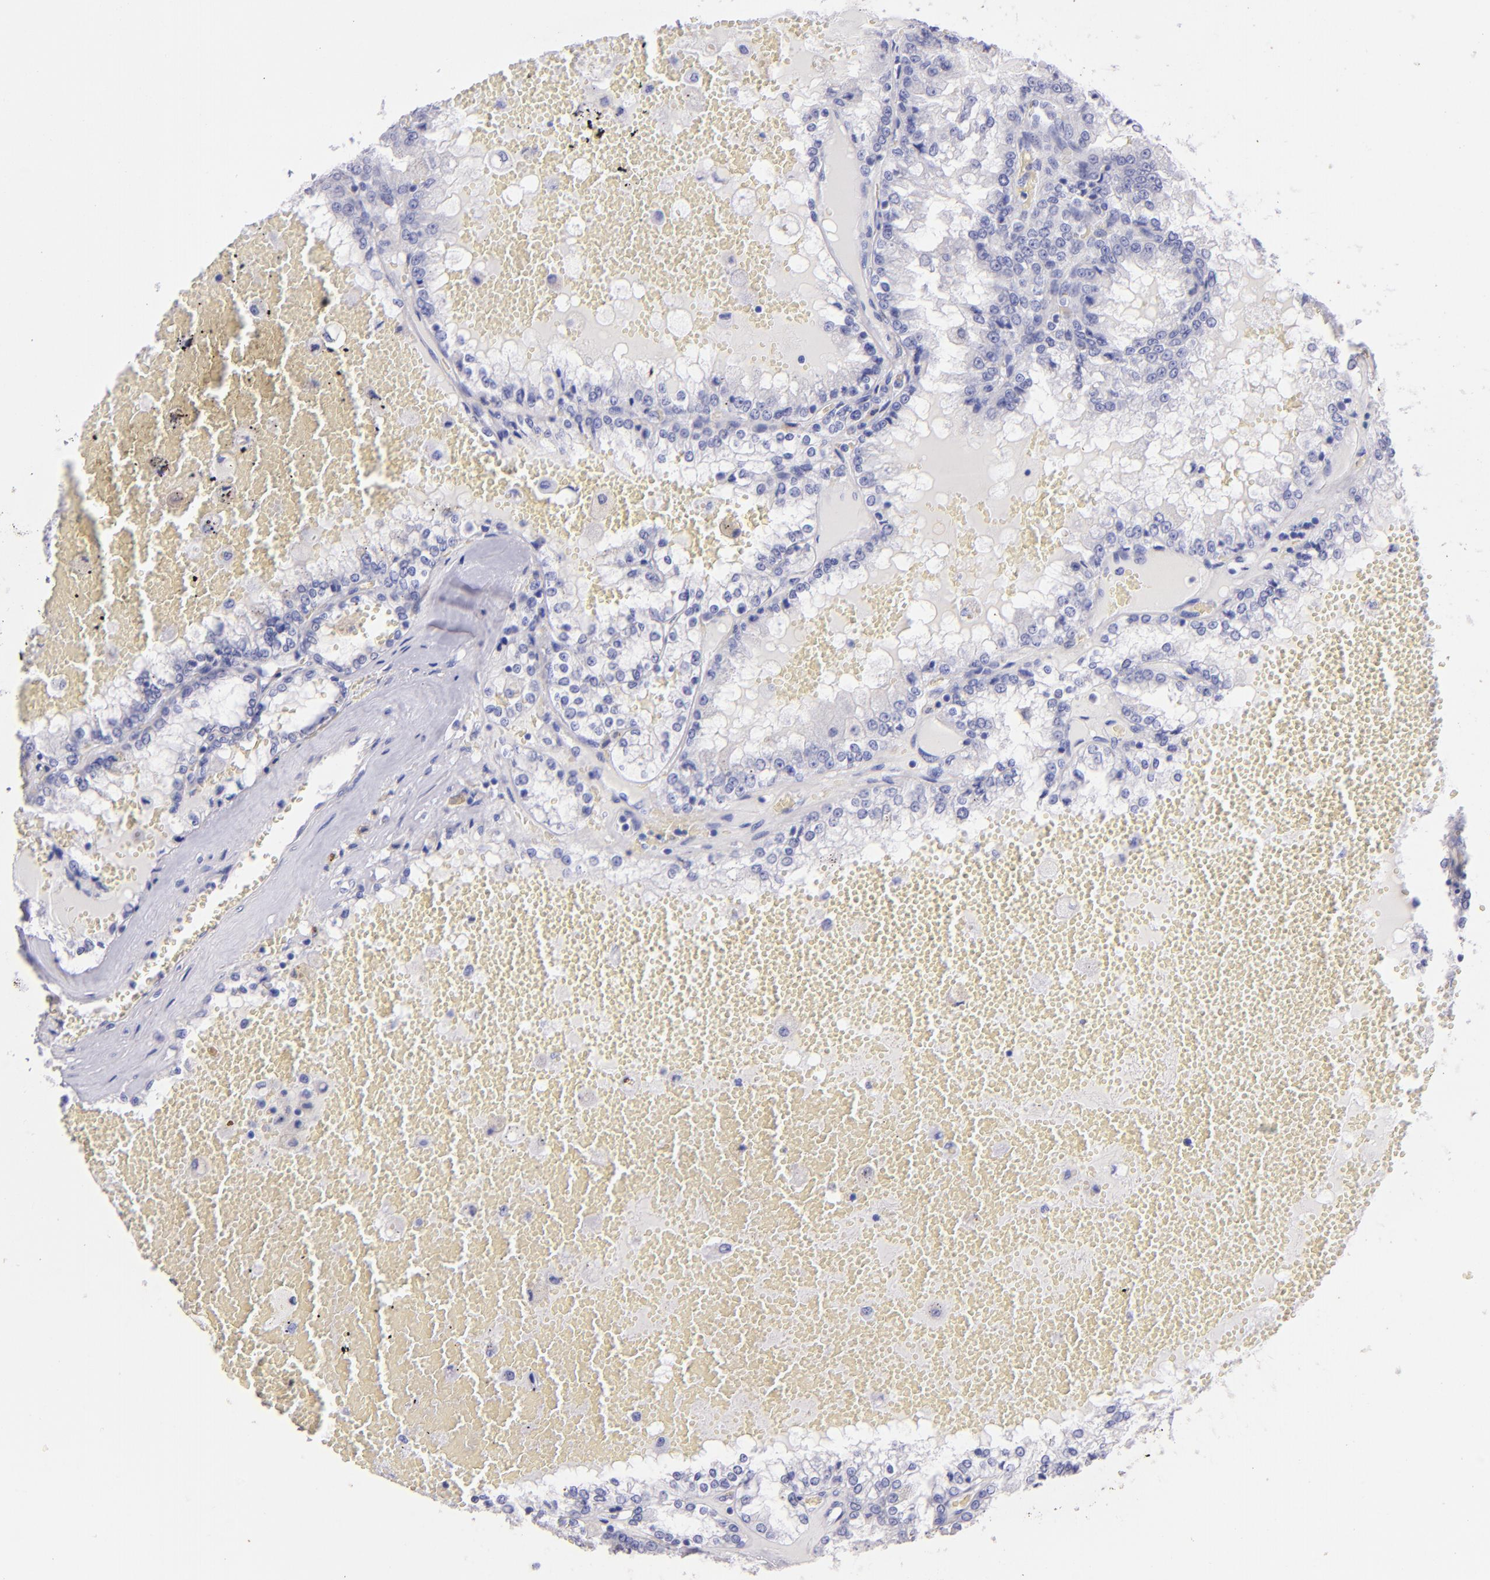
{"staining": {"intensity": "negative", "quantity": "none", "location": "none"}, "tissue": "renal cancer", "cell_type": "Tumor cells", "image_type": "cancer", "snomed": [{"axis": "morphology", "description": "Adenocarcinoma, NOS"}, {"axis": "topography", "description": "Kidney"}], "caption": "Immunohistochemical staining of human renal cancer exhibits no significant staining in tumor cells.", "gene": "UCHL1", "patient": {"sex": "female", "age": 56}}